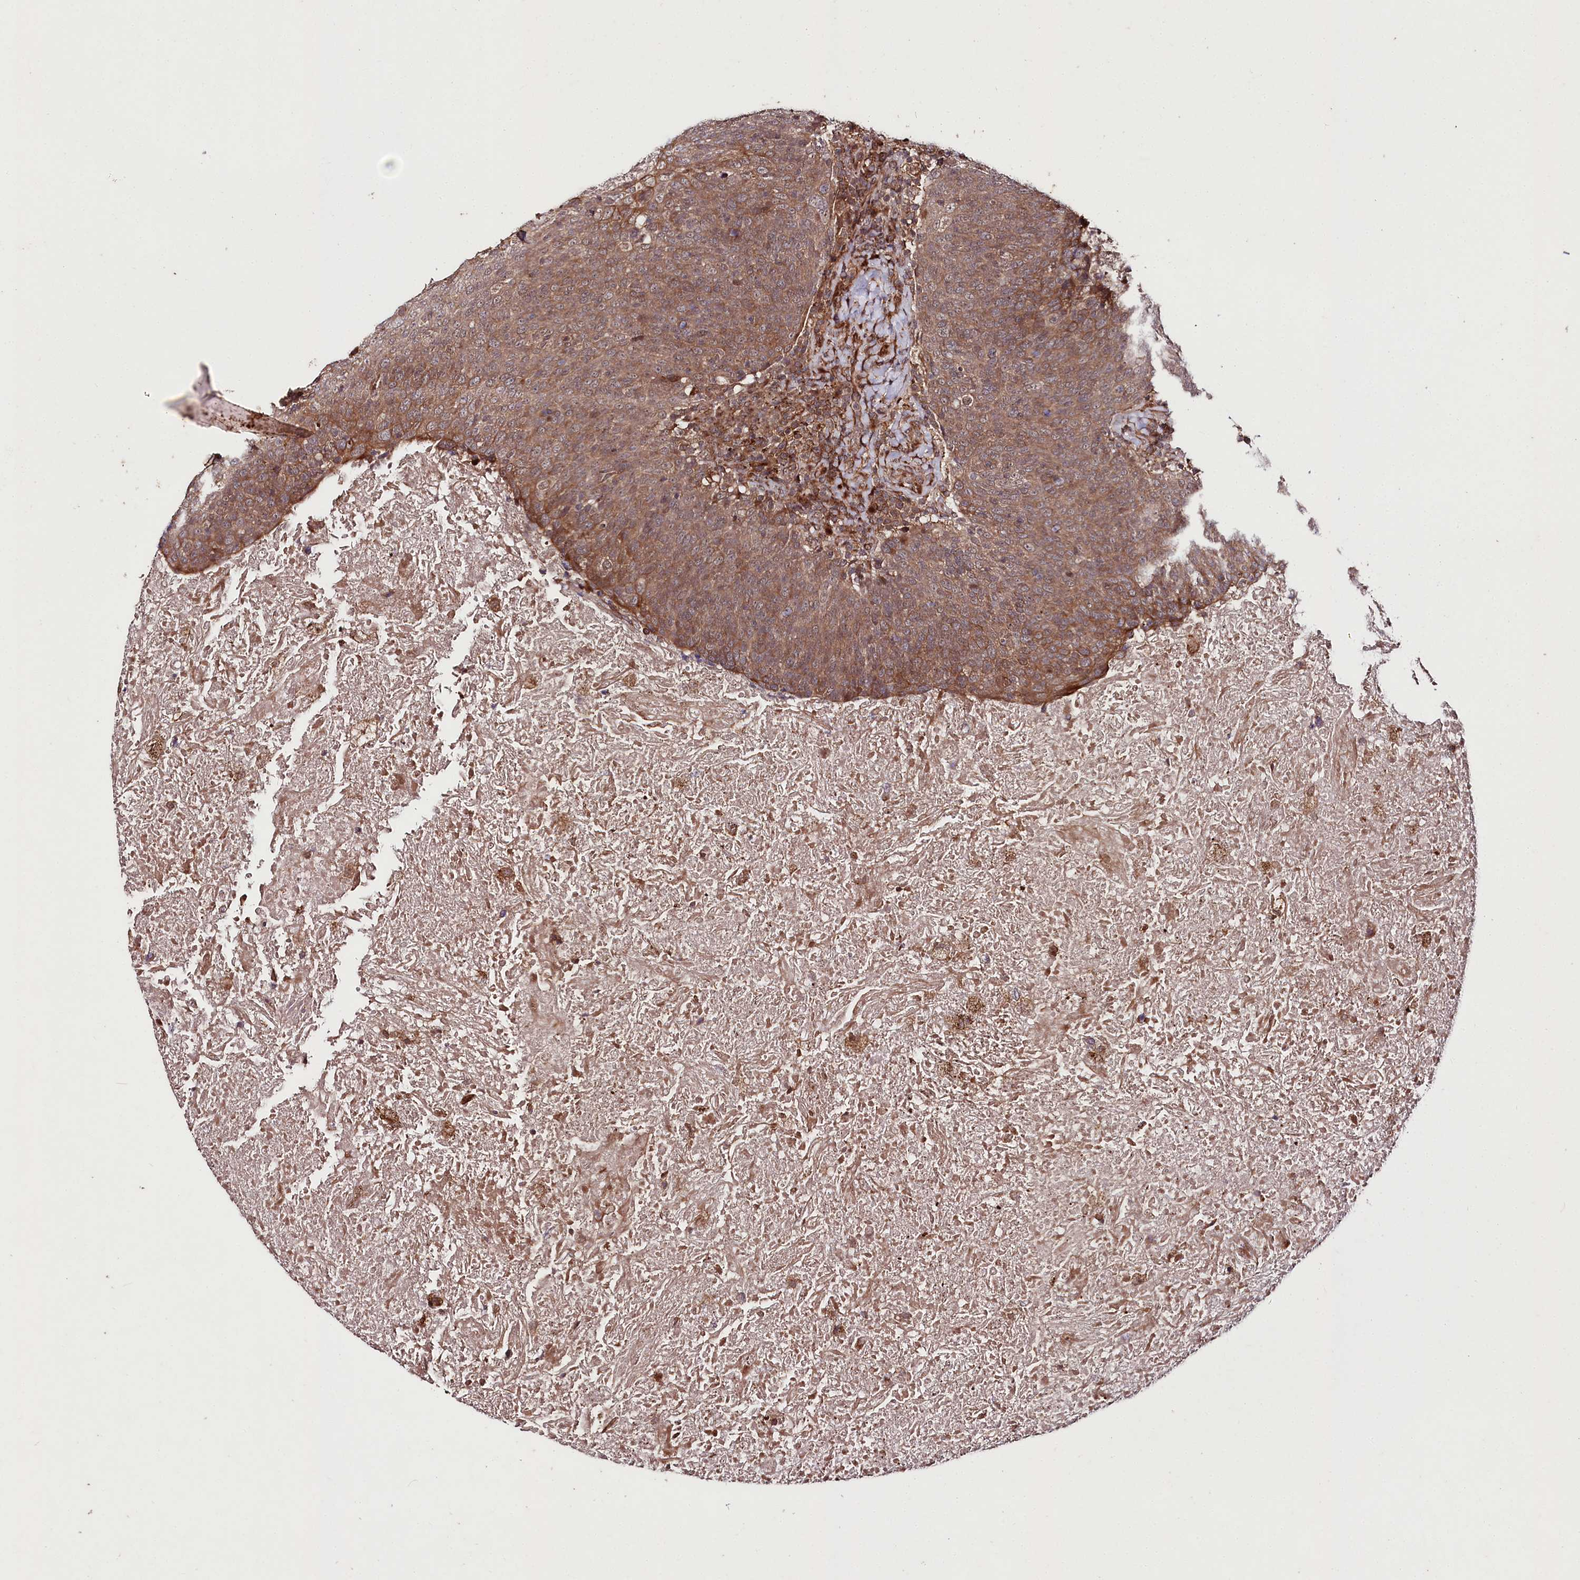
{"staining": {"intensity": "moderate", "quantity": ">75%", "location": "cytoplasmic/membranous"}, "tissue": "head and neck cancer", "cell_type": "Tumor cells", "image_type": "cancer", "snomed": [{"axis": "morphology", "description": "Squamous cell carcinoma, NOS"}, {"axis": "morphology", "description": "Squamous cell carcinoma, metastatic, NOS"}, {"axis": "topography", "description": "Lymph node"}, {"axis": "topography", "description": "Head-Neck"}], "caption": "Human squamous cell carcinoma (head and neck) stained with a protein marker exhibits moderate staining in tumor cells.", "gene": "PHLDB1", "patient": {"sex": "male", "age": 62}}